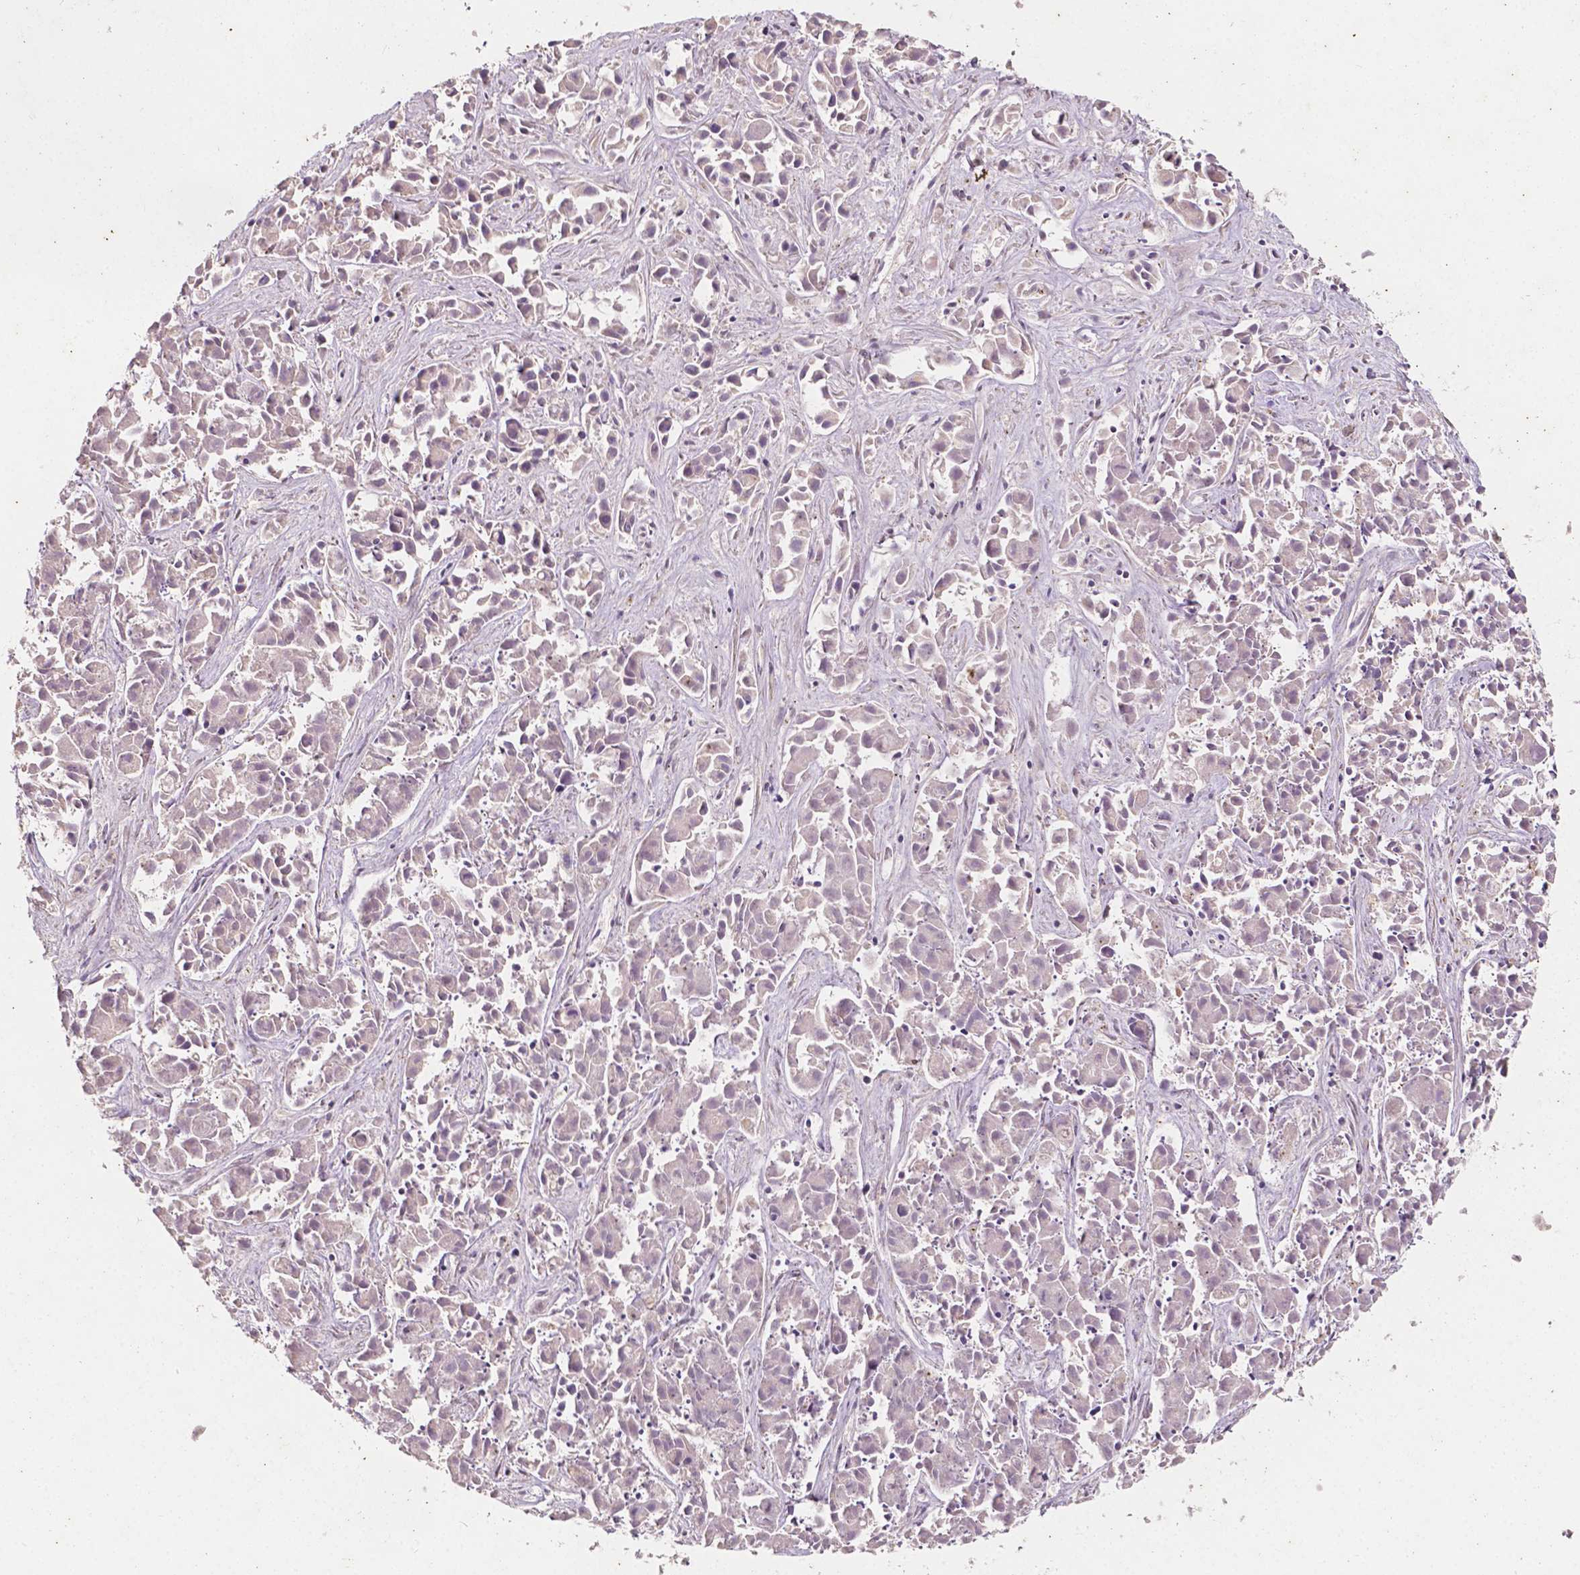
{"staining": {"intensity": "negative", "quantity": "none", "location": "none"}, "tissue": "liver cancer", "cell_type": "Tumor cells", "image_type": "cancer", "snomed": [{"axis": "morphology", "description": "Cholangiocarcinoma"}, {"axis": "topography", "description": "Liver"}], "caption": "Micrograph shows no protein expression in tumor cells of liver cholangiocarcinoma tissue.", "gene": "TAL1", "patient": {"sex": "female", "age": 81}}